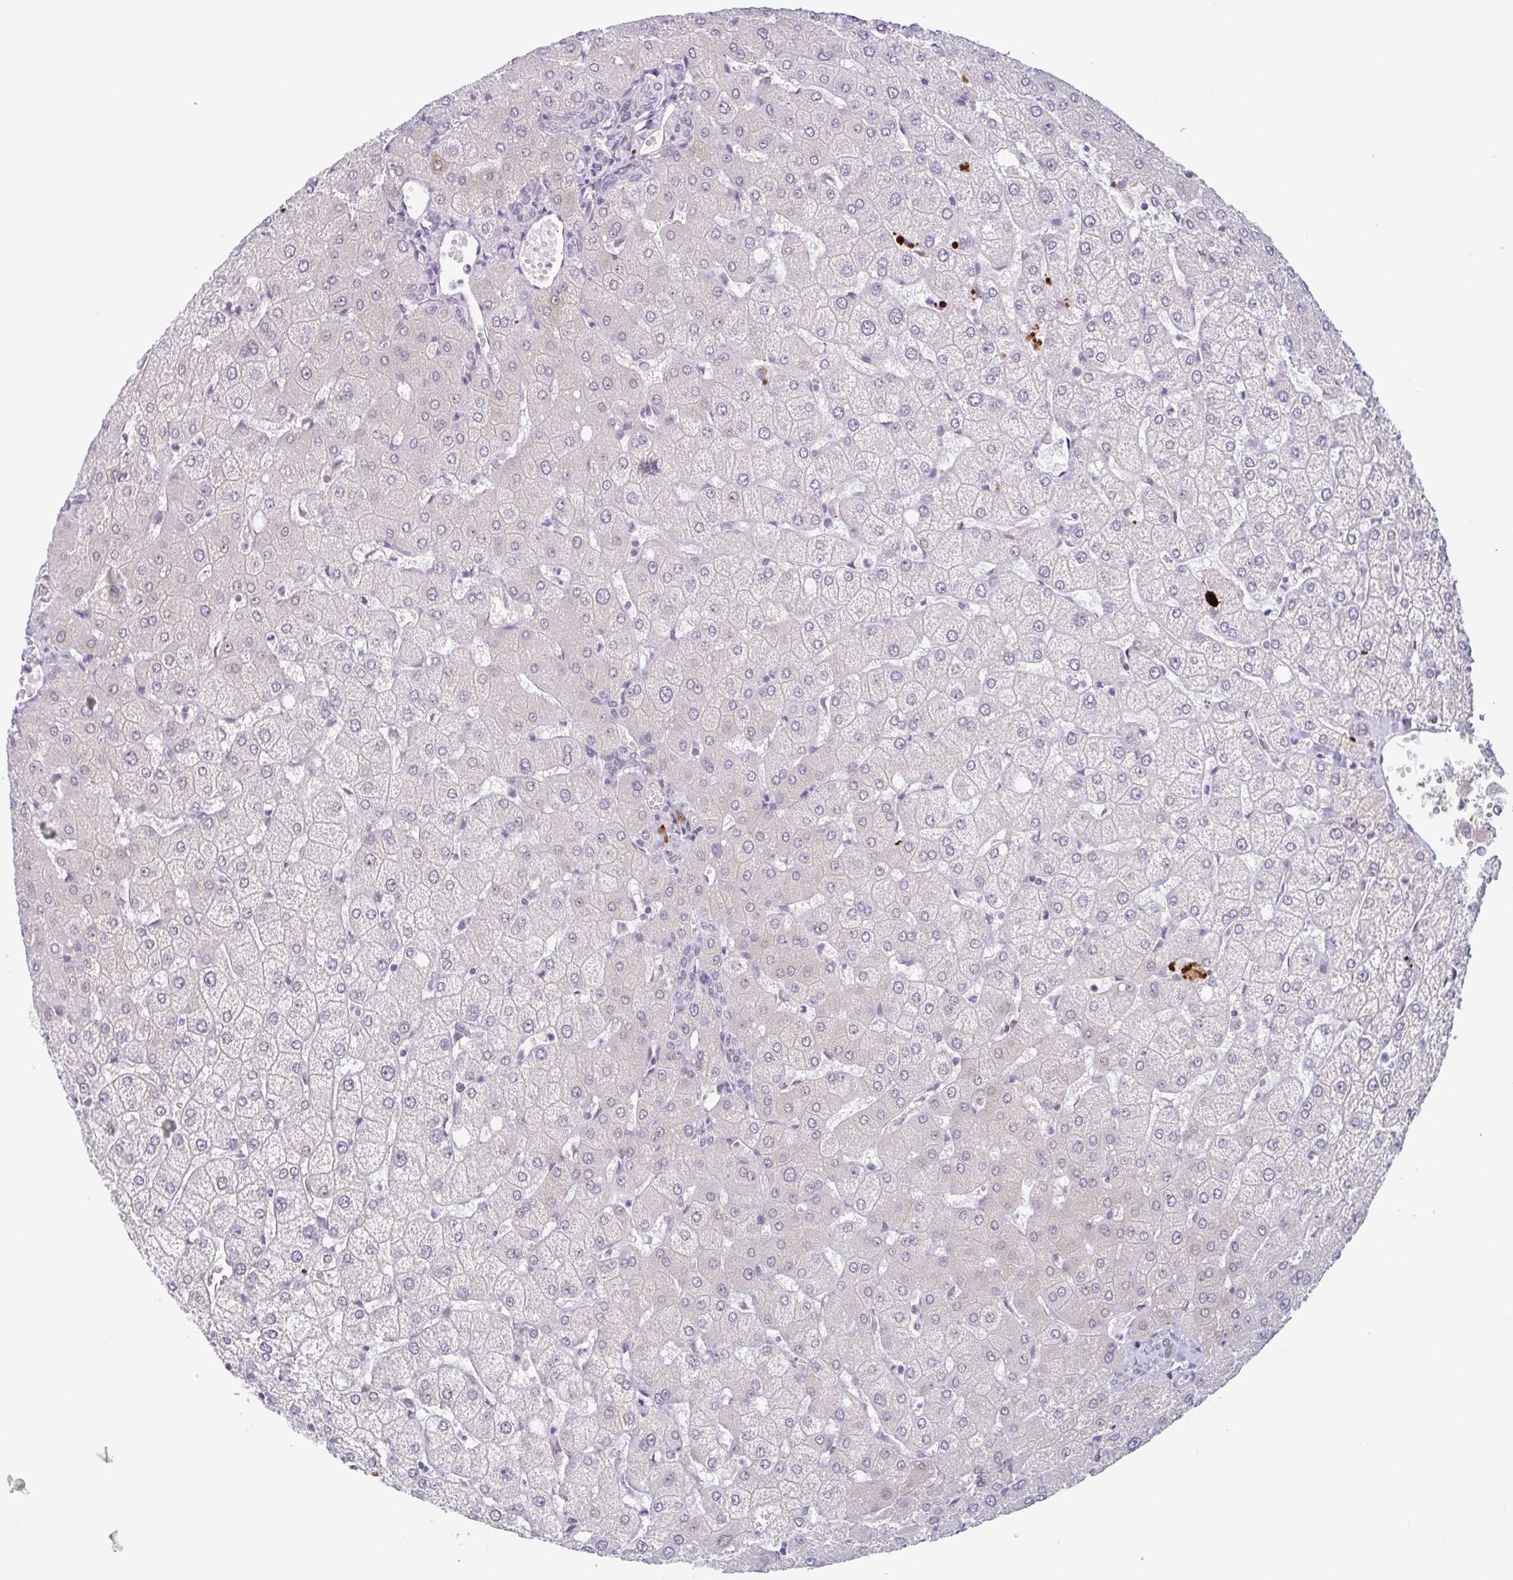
{"staining": {"intensity": "negative", "quantity": "none", "location": "none"}, "tissue": "liver", "cell_type": "Cholangiocytes", "image_type": "normal", "snomed": [{"axis": "morphology", "description": "Normal tissue, NOS"}, {"axis": "topography", "description": "Liver"}], "caption": "Immunohistochemical staining of benign liver shows no significant expression in cholangiocytes.", "gene": "PLG", "patient": {"sex": "female", "age": 54}}